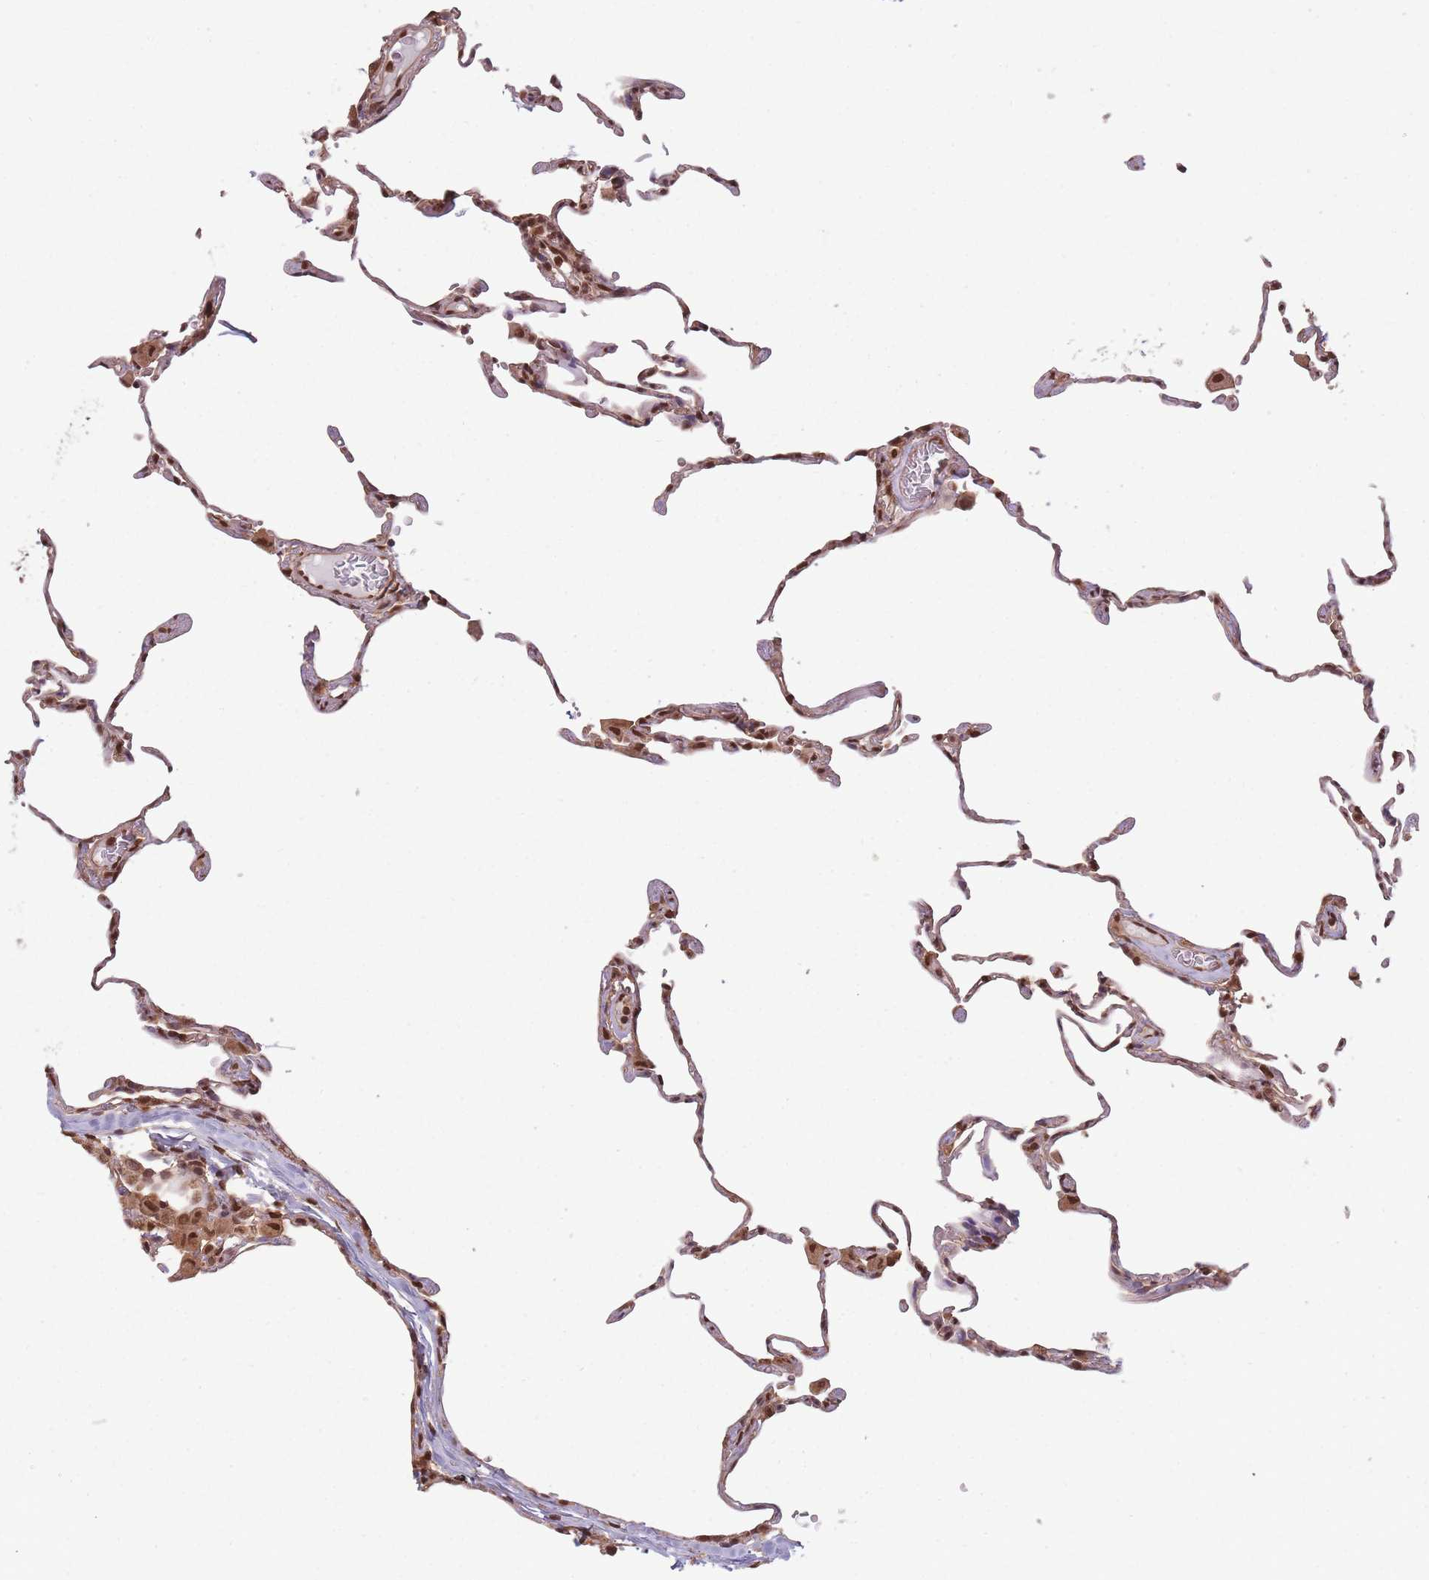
{"staining": {"intensity": "moderate", "quantity": "25%-75%", "location": "nuclear"}, "tissue": "lung", "cell_type": "Alveolar cells", "image_type": "normal", "snomed": [{"axis": "morphology", "description": "Normal tissue, NOS"}, {"axis": "topography", "description": "Lung"}], "caption": "Benign lung reveals moderate nuclear expression in approximately 25%-75% of alveolar cells.", "gene": "RPS27A", "patient": {"sex": "female", "age": 57}}